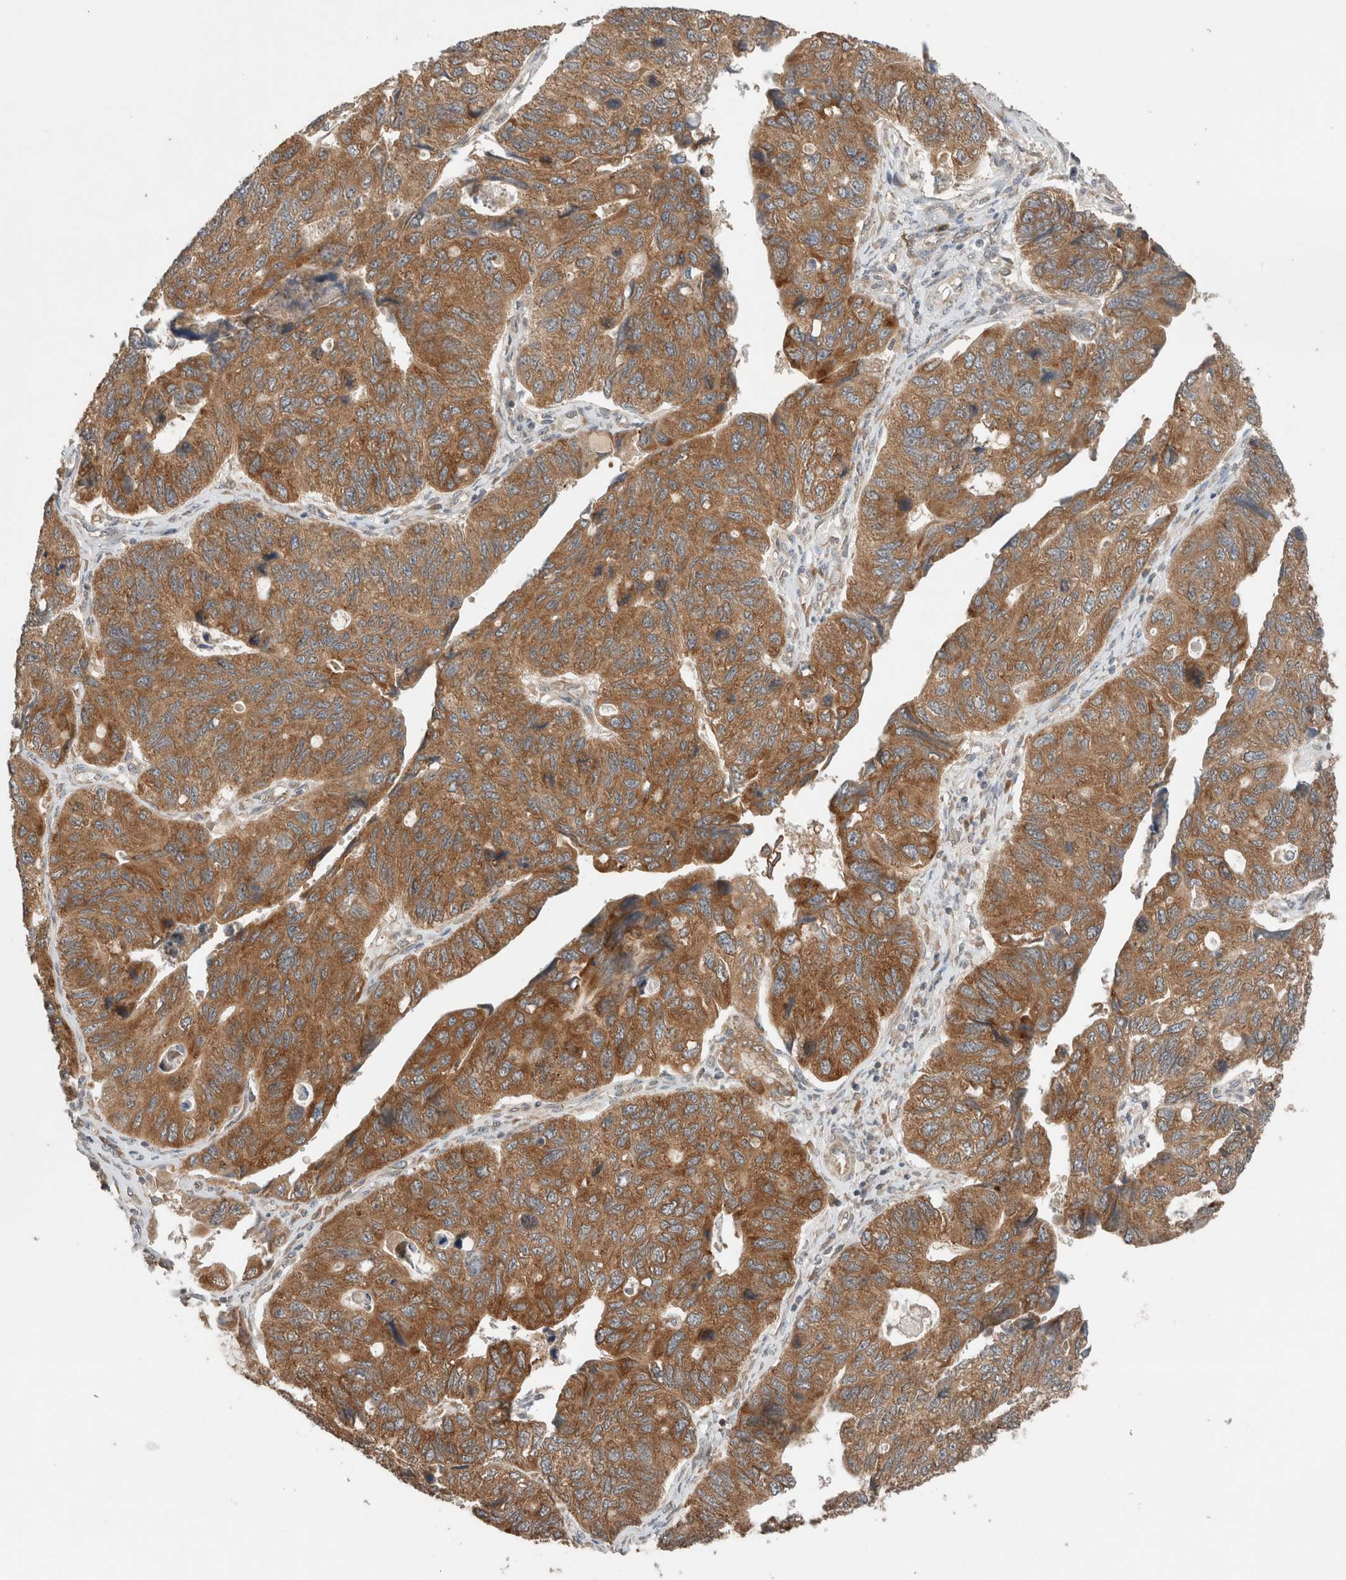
{"staining": {"intensity": "moderate", "quantity": ">75%", "location": "cytoplasmic/membranous"}, "tissue": "stomach cancer", "cell_type": "Tumor cells", "image_type": "cancer", "snomed": [{"axis": "morphology", "description": "Adenocarcinoma, NOS"}, {"axis": "topography", "description": "Stomach"}], "caption": "Immunohistochemistry (IHC) histopathology image of human stomach cancer stained for a protein (brown), which displays medium levels of moderate cytoplasmic/membranous expression in about >75% of tumor cells.", "gene": "ARFGEF2", "patient": {"sex": "male", "age": 59}}